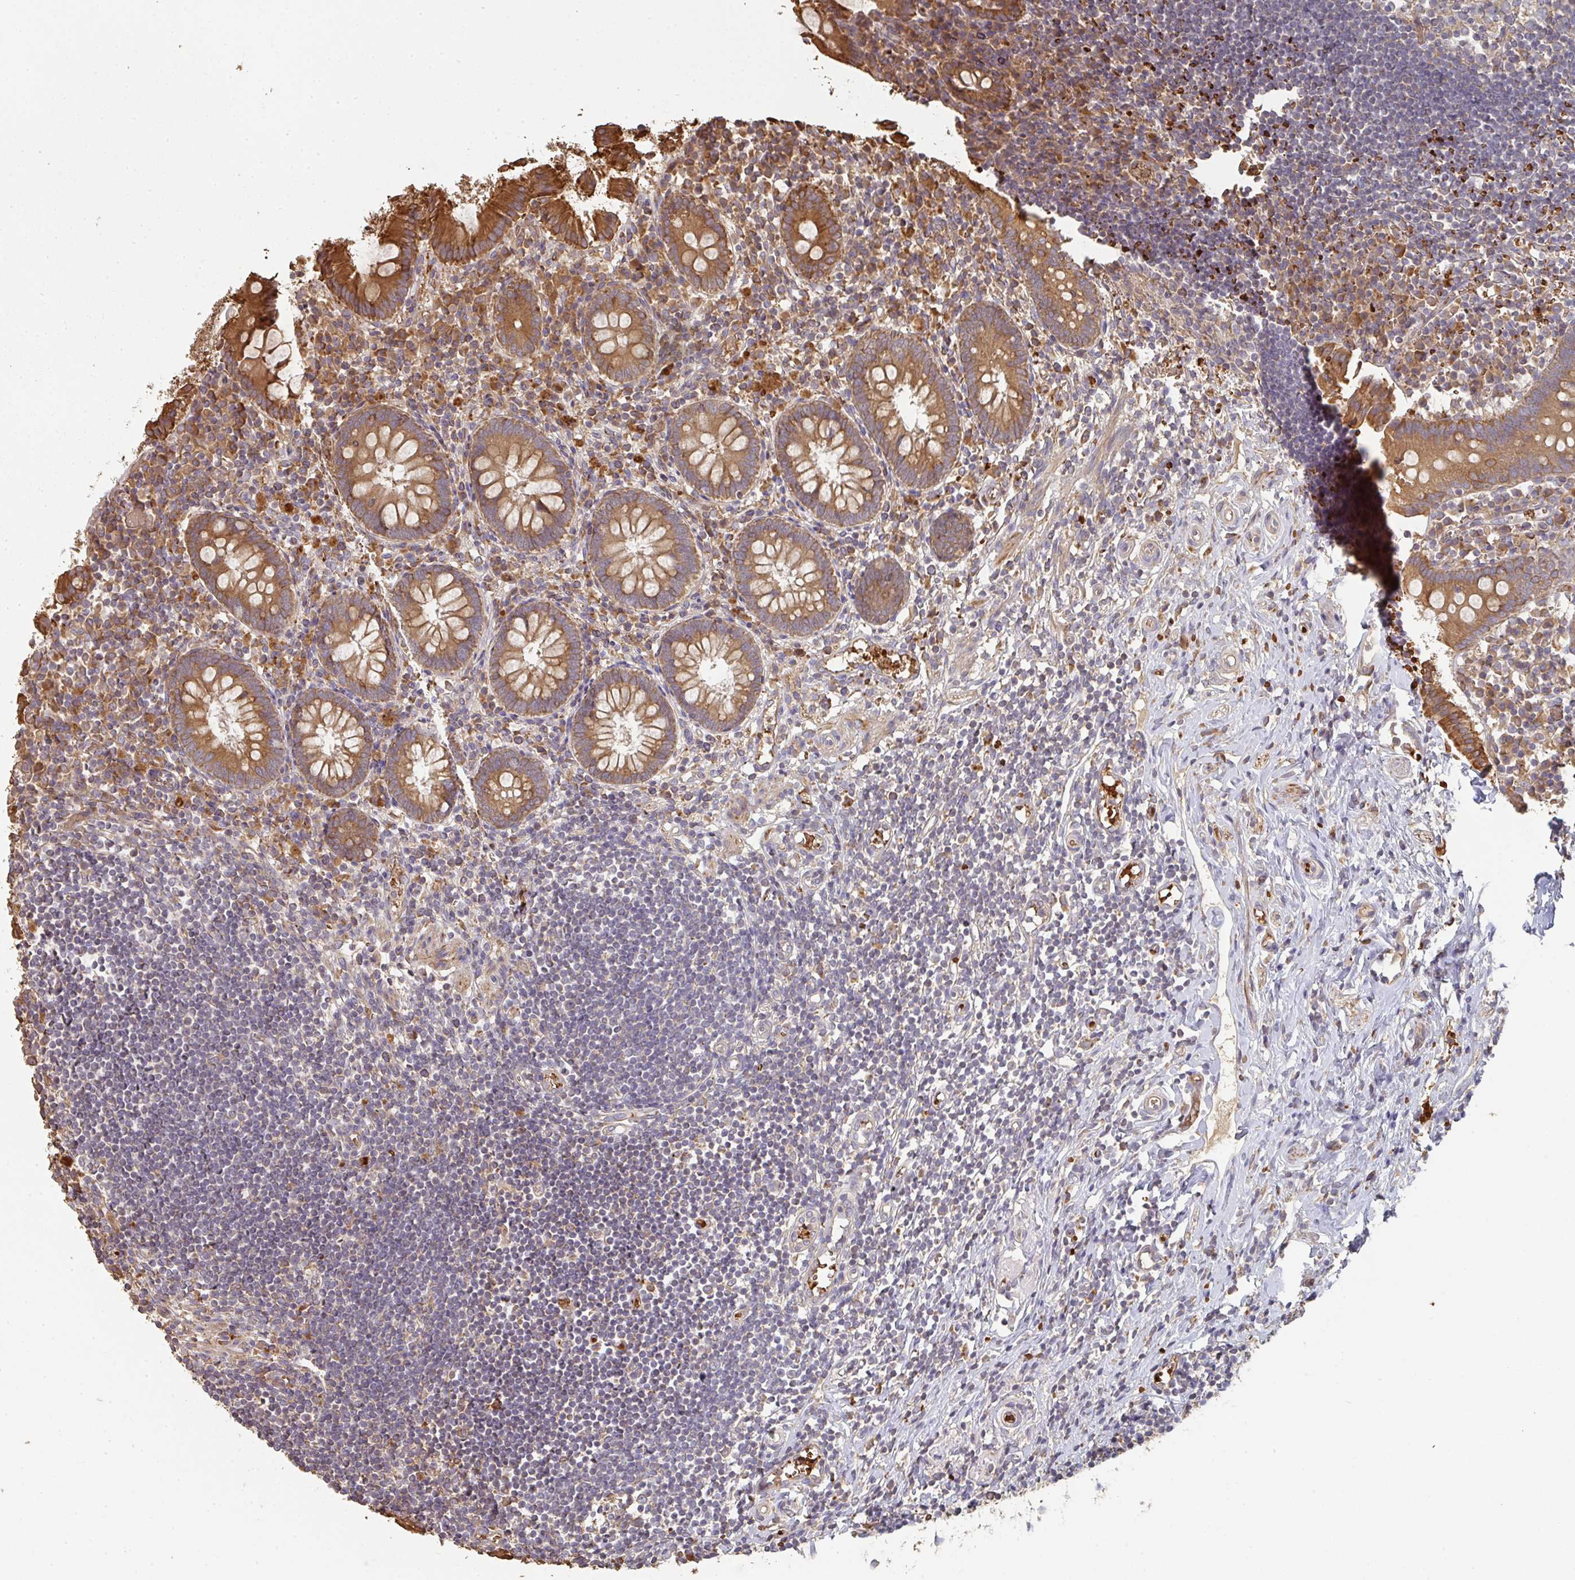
{"staining": {"intensity": "moderate", "quantity": ">75%", "location": "cytoplasmic/membranous"}, "tissue": "appendix", "cell_type": "Glandular cells", "image_type": "normal", "snomed": [{"axis": "morphology", "description": "Normal tissue, NOS"}, {"axis": "topography", "description": "Appendix"}], "caption": "Protein staining of unremarkable appendix demonstrates moderate cytoplasmic/membranous positivity in about >75% of glandular cells.", "gene": "POLG", "patient": {"sex": "female", "age": 17}}